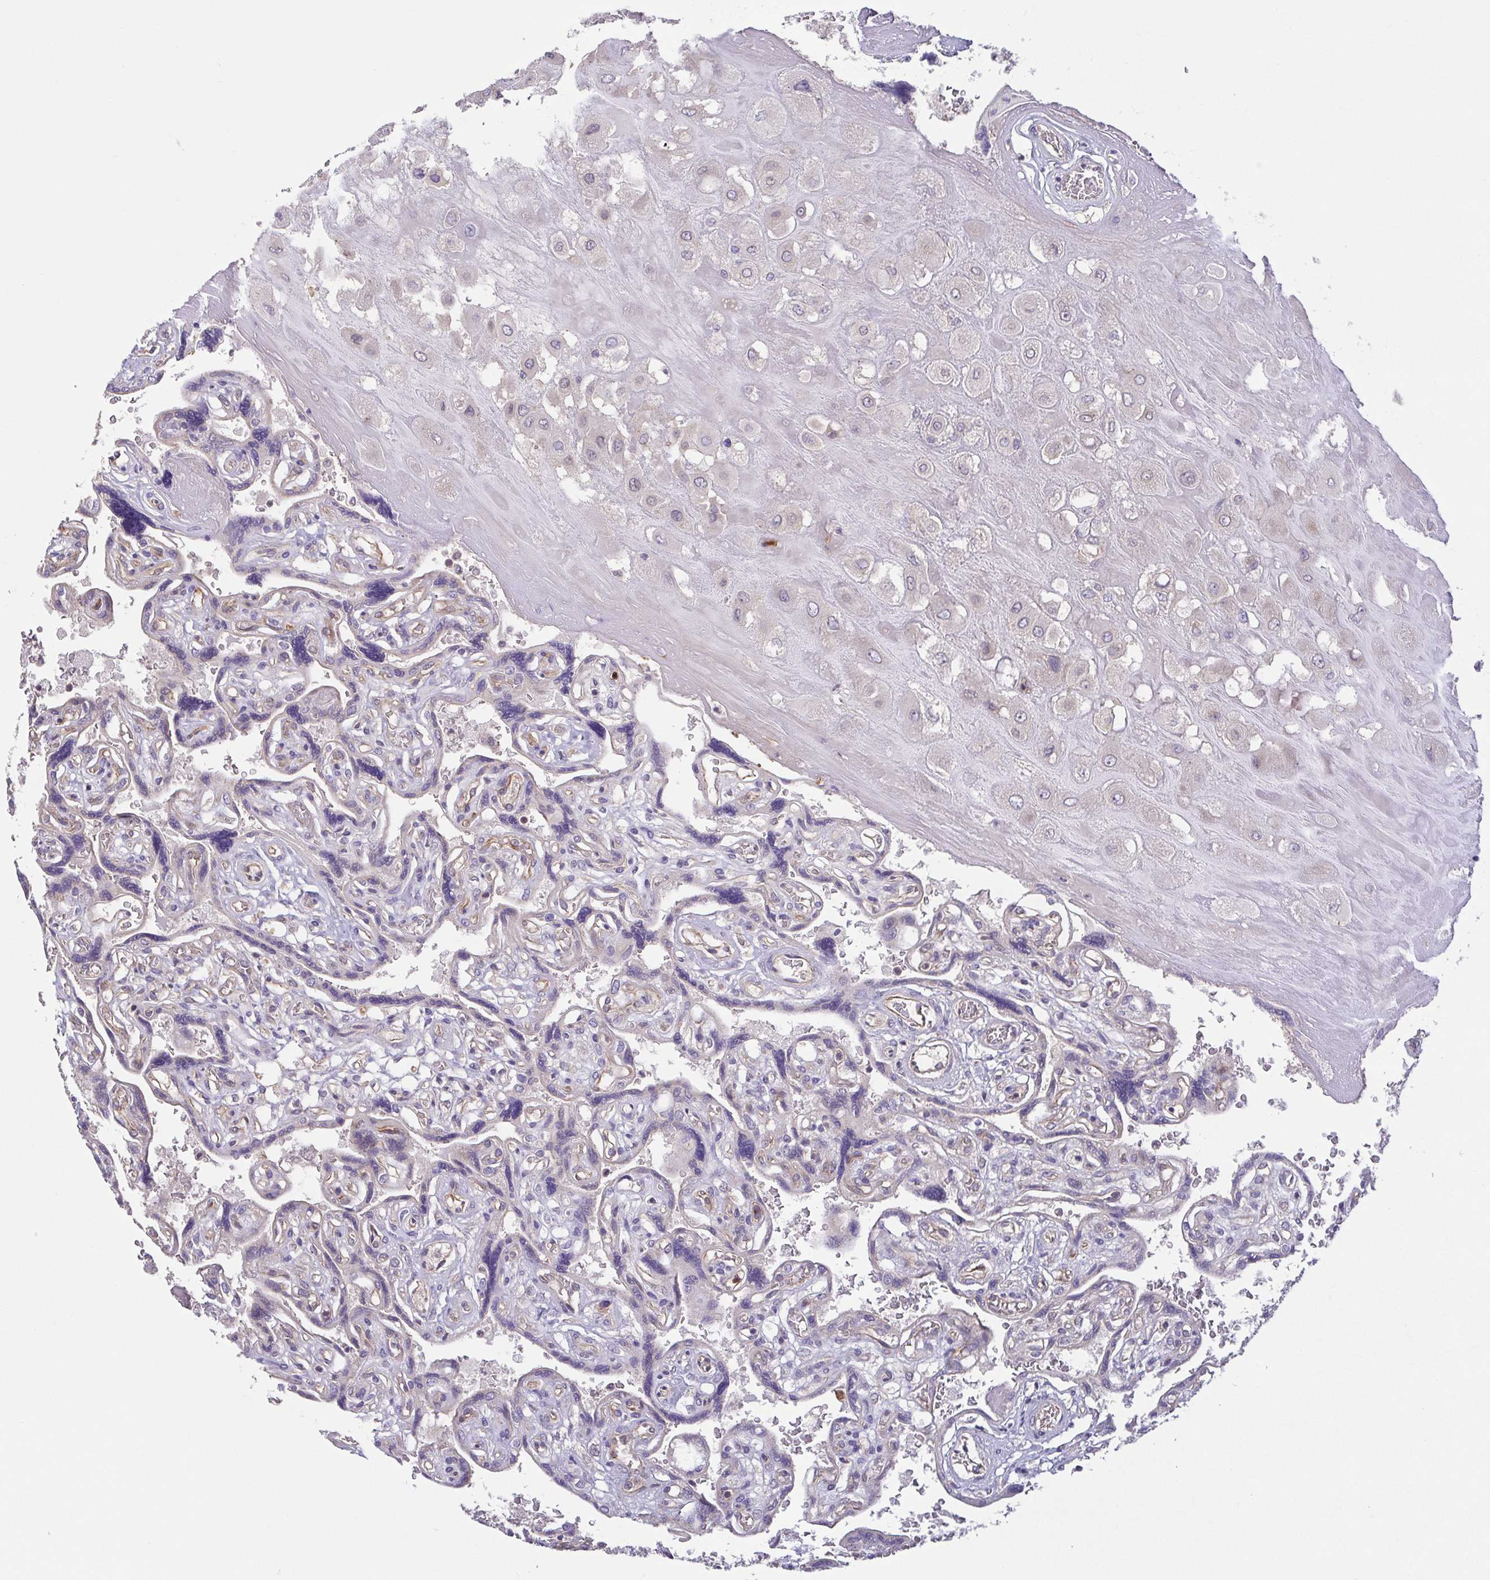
{"staining": {"intensity": "negative", "quantity": "none", "location": "none"}, "tissue": "placenta", "cell_type": "Decidual cells", "image_type": "normal", "snomed": [{"axis": "morphology", "description": "Normal tissue, NOS"}, {"axis": "topography", "description": "Placenta"}], "caption": "Immunohistochemistry (IHC) of benign human placenta displays no positivity in decidual cells. (IHC, brightfield microscopy, high magnification).", "gene": "OSBPL7", "patient": {"sex": "female", "age": 32}}